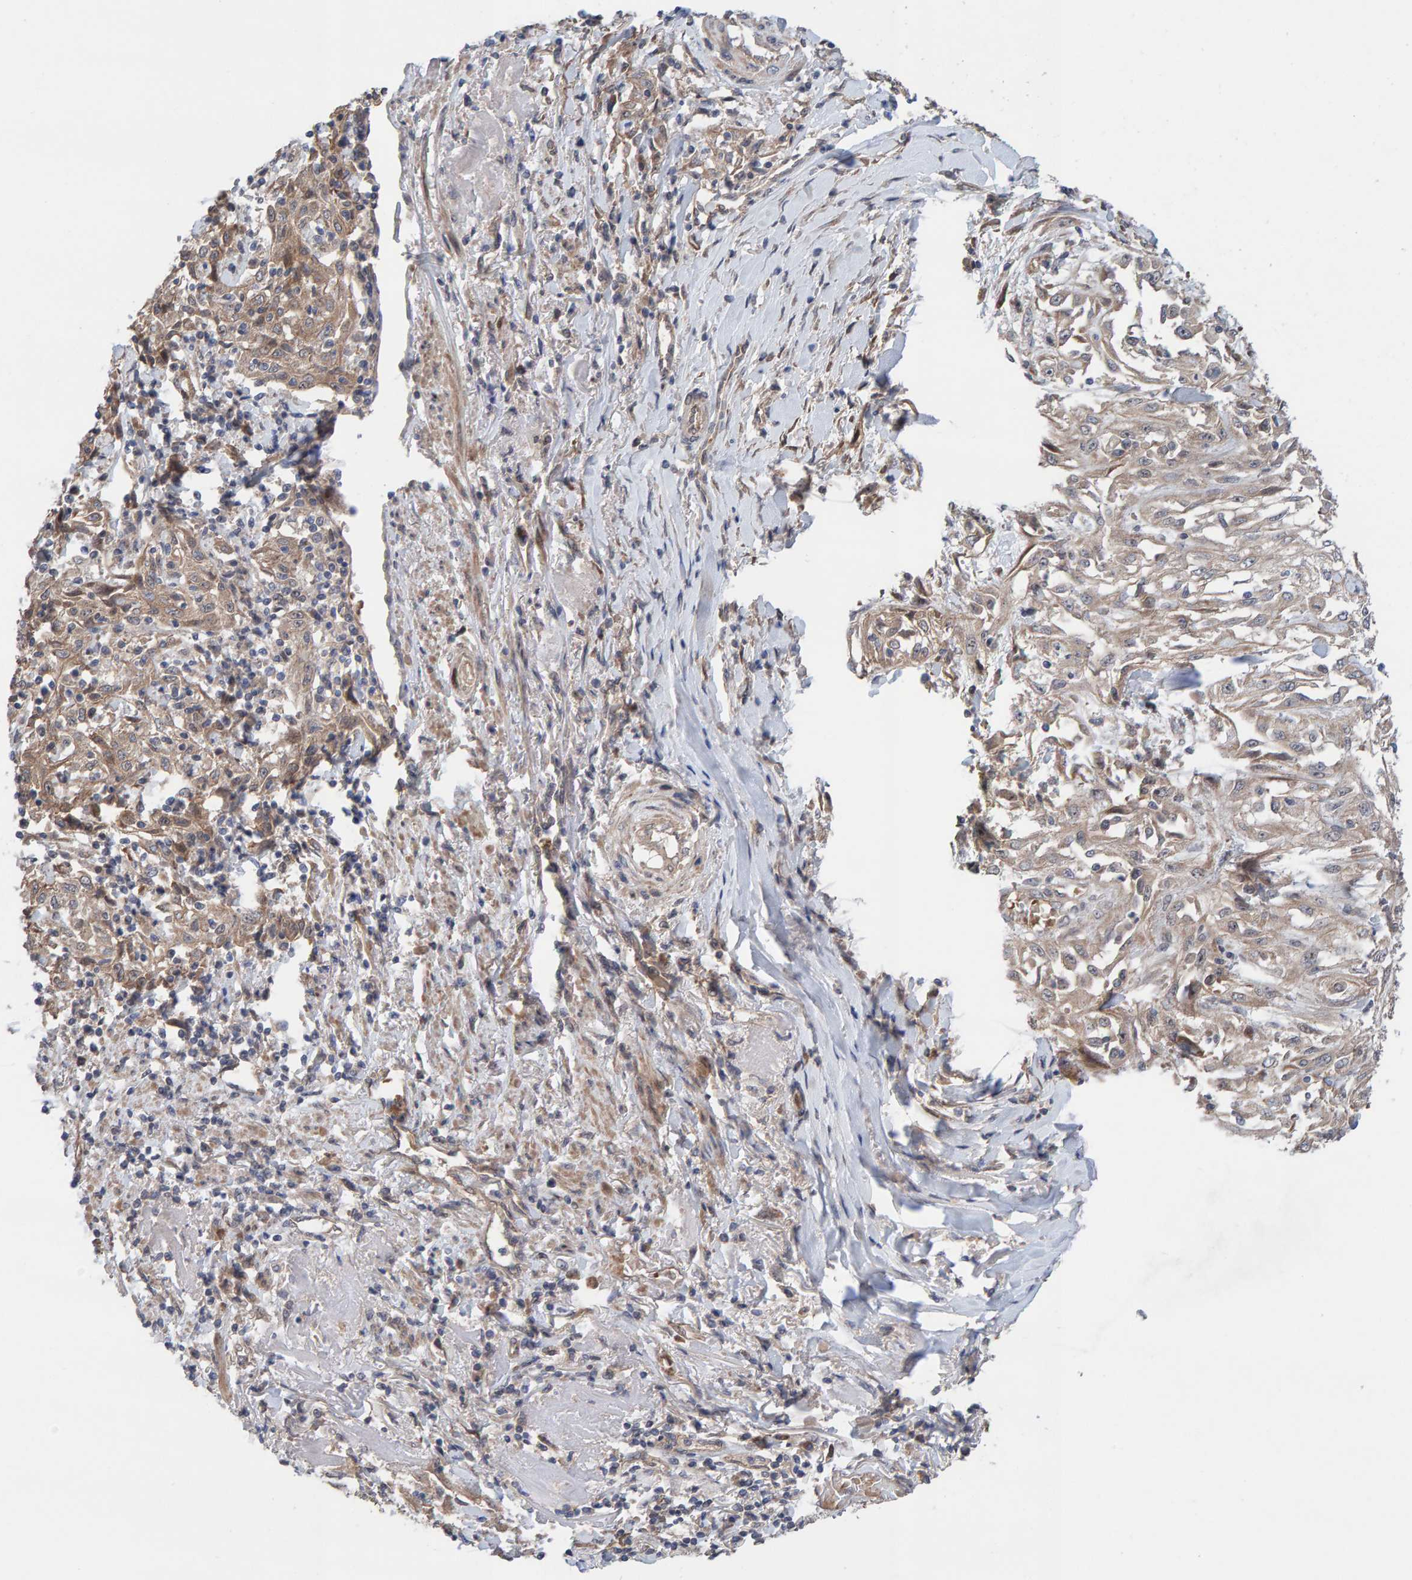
{"staining": {"intensity": "weak", "quantity": ">75%", "location": "cytoplasmic/membranous"}, "tissue": "skin cancer", "cell_type": "Tumor cells", "image_type": "cancer", "snomed": [{"axis": "morphology", "description": "Squamous cell carcinoma, NOS"}, {"axis": "morphology", "description": "Squamous cell carcinoma, metastatic, NOS"}, {"axis": "topography", "description": "Skin"}, {"axis": "topography", "description": "Lymph node"}], "caption": "Tumor cells show low levels of weak cytoplasmic/membranous staining in approximately >75% of cells in skin squamous cell carcinoma.", "gene": "LRSAM1", "patient": {"sex": "male", "age": 75}}